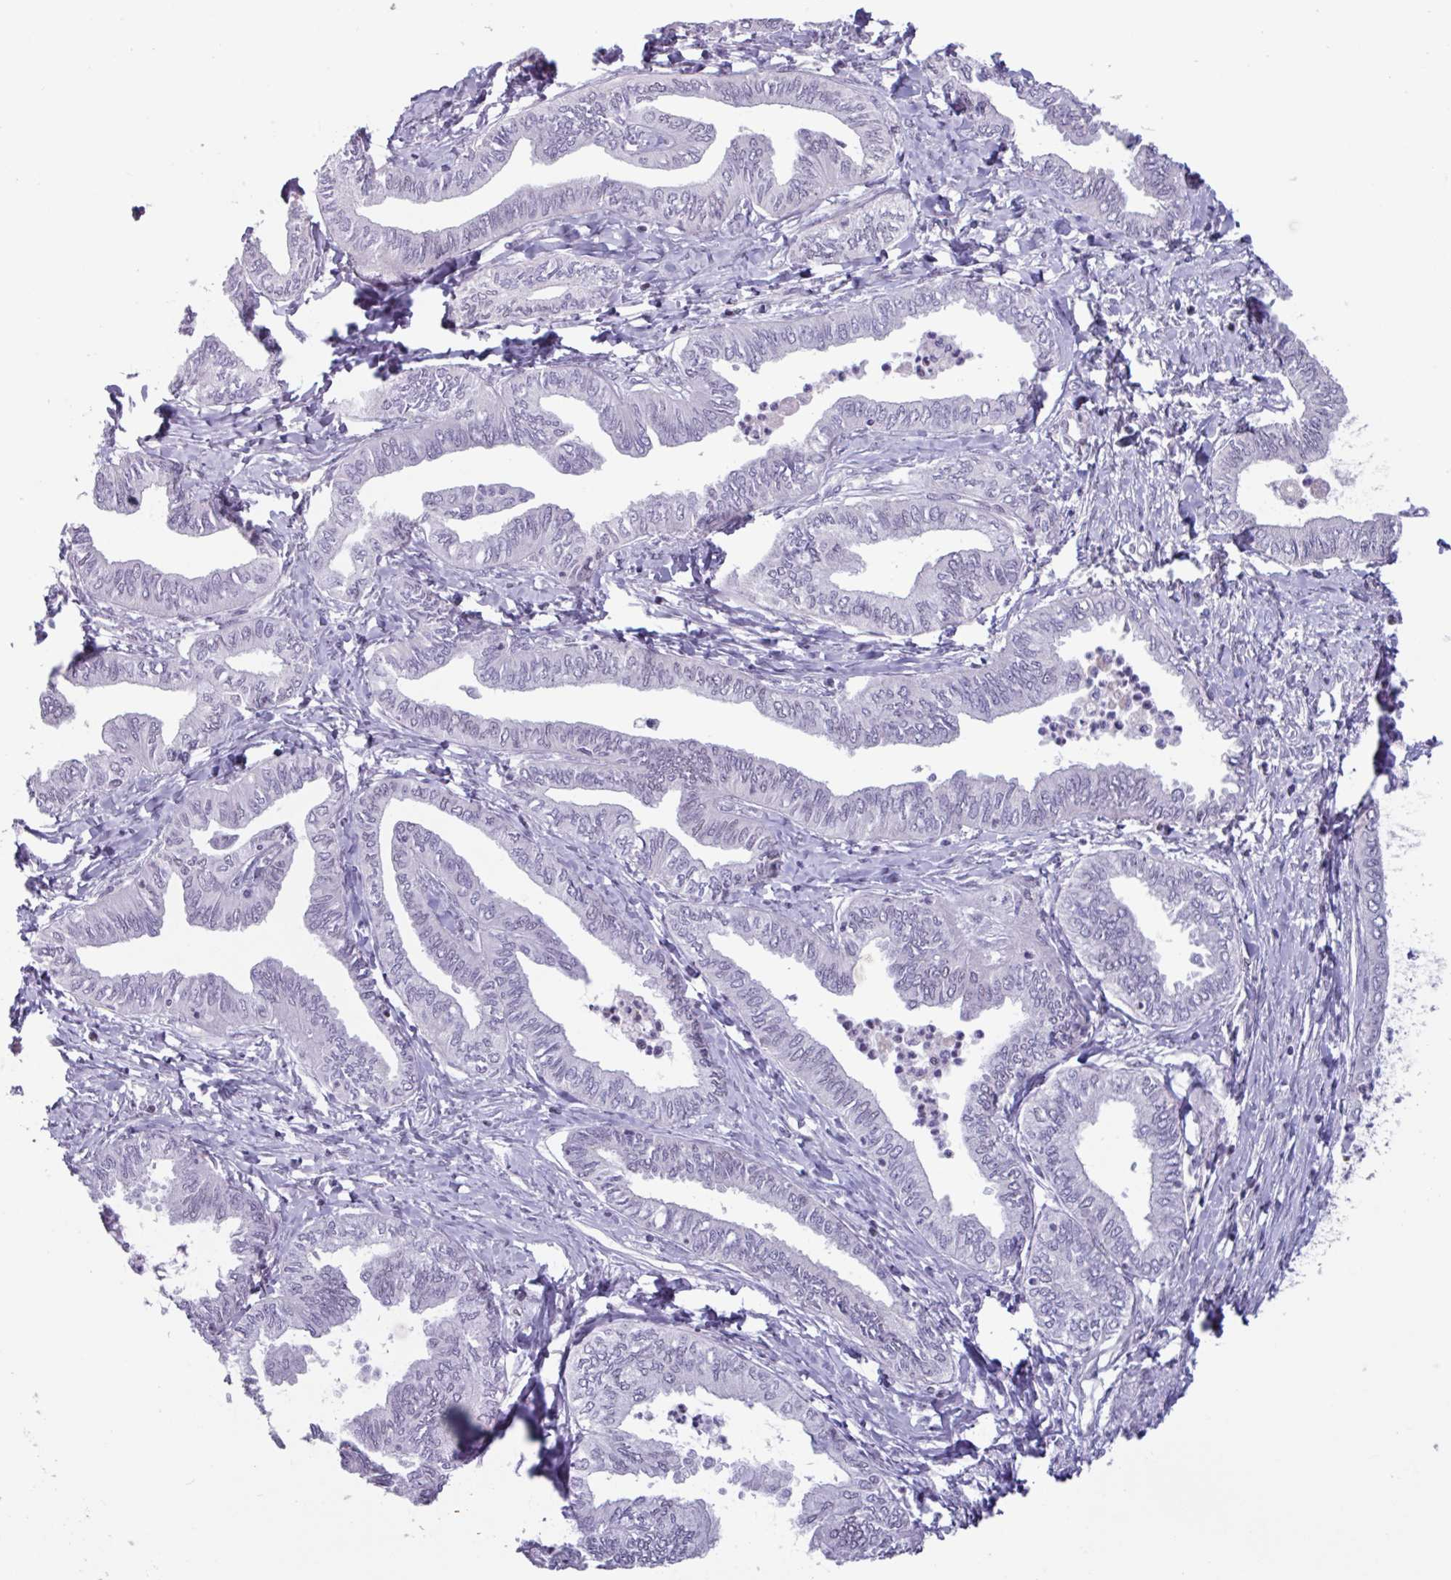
{"staining": {"intensity": "negative", "quantity": "none", "location": "none"}, "tissue": "ovarian cancer", "cell_type": "Tumor cells", "image_type": "cancer", "snomed": [{"axis": "morphology", "description": "Carcinoma, endometroid"}, {"axis": "topography", "description": "Ovary"}], "caption": "The histopathology image displays no significant staining in tumor cells of ovarian endometroid carcinoma. Nuclei are stained in blue.", "gene": "ZNF575", "patient": {"sex": "female", "age": 70}}